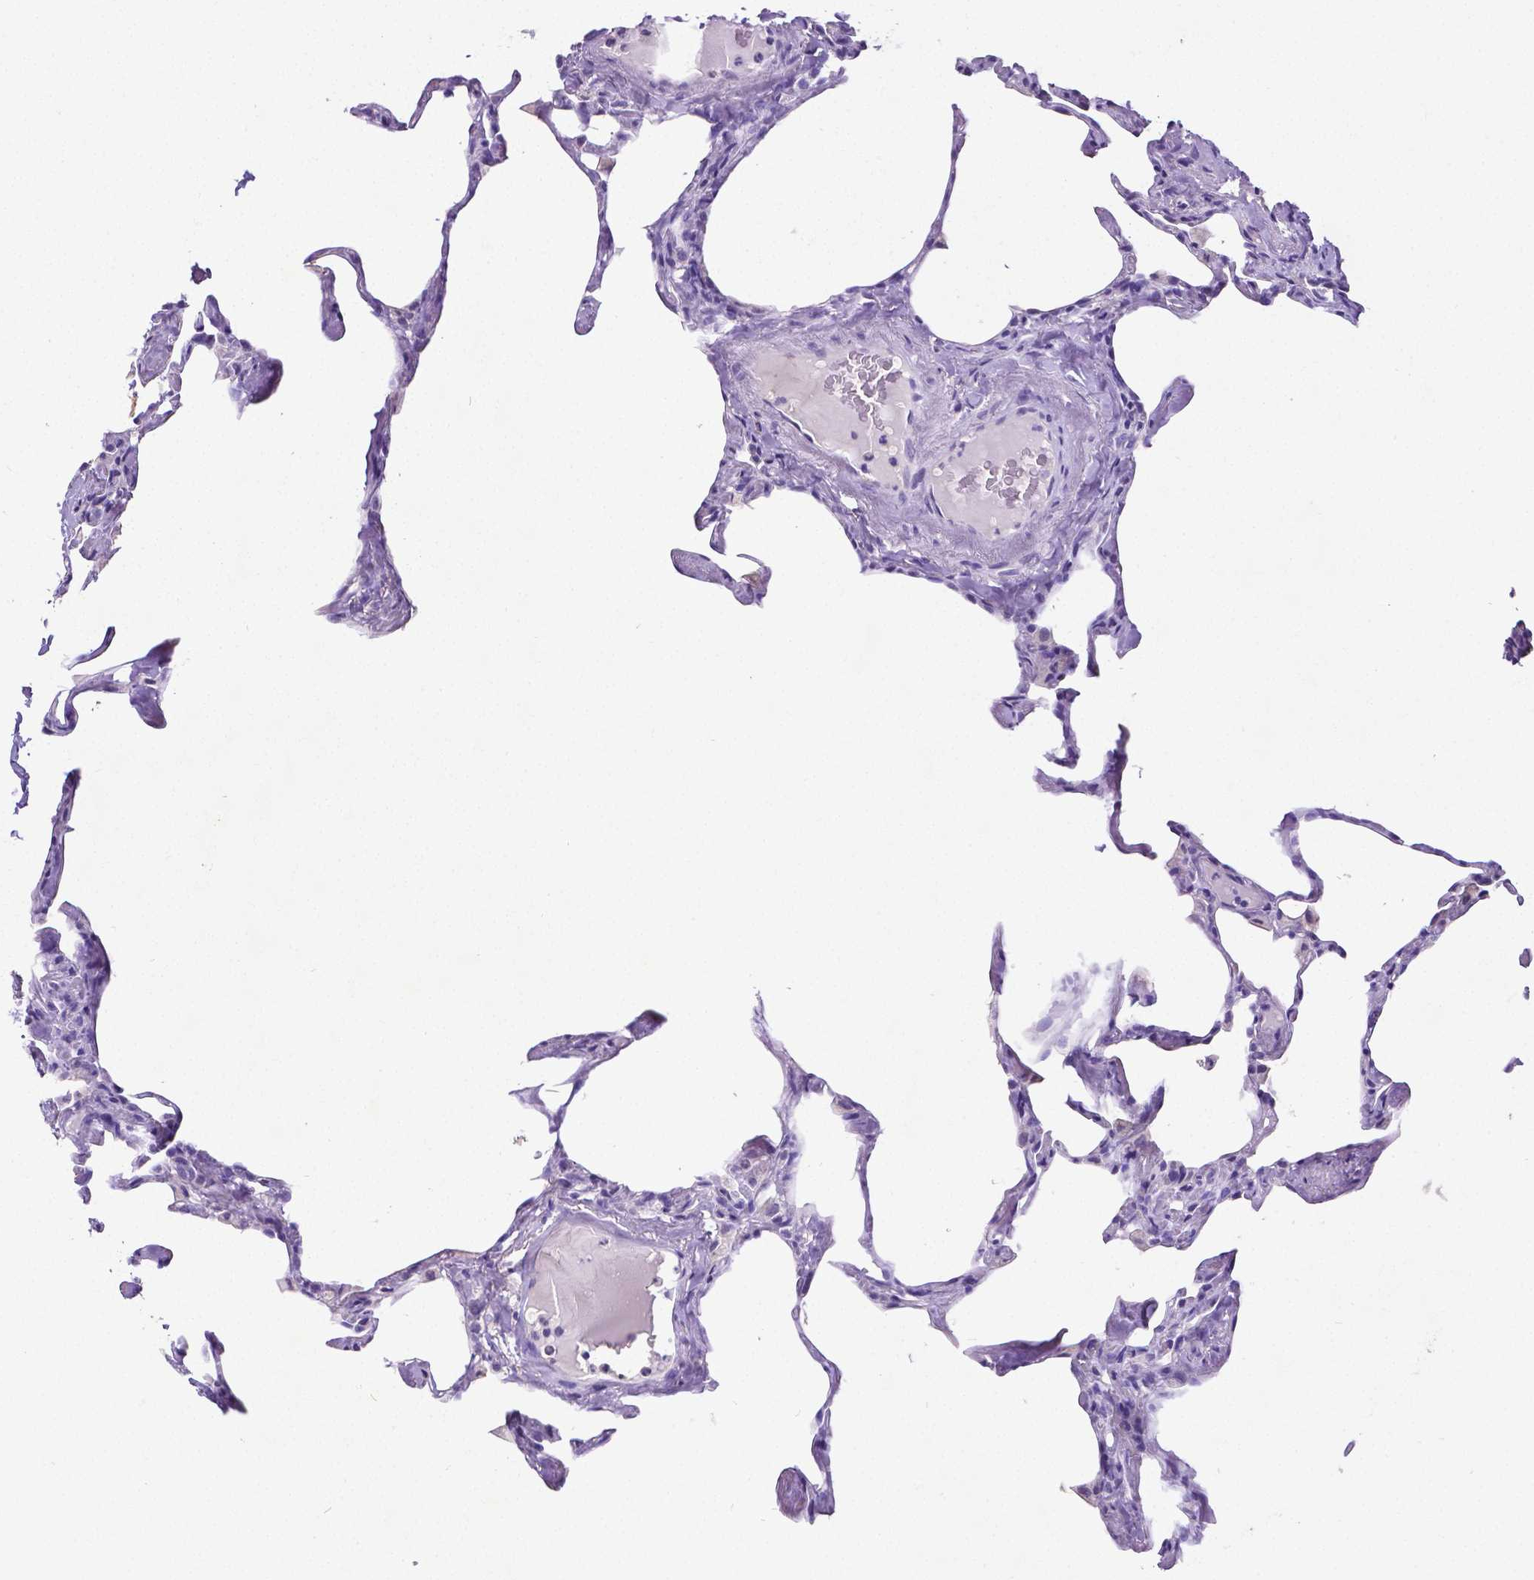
{"staining": {"intensity": "negative", "quantity": "none", "location": "none"}, "tissue": "lung", "cell_type": "Alveolar cells", "image_type": "normal", "snomed": [{"axis": "morphology", "description": "Normal tissue, NOS"}, {"axis": "topography", "description": "Lung"}], "caption": "Image shows no protein staining in alveolar cells of unremarkable lung. (DAB immunohistochemistry visualized using brightfield microscopy, high magnification).", "gene": "SATB2", "patient": {"sex": "male", "age": 65}}